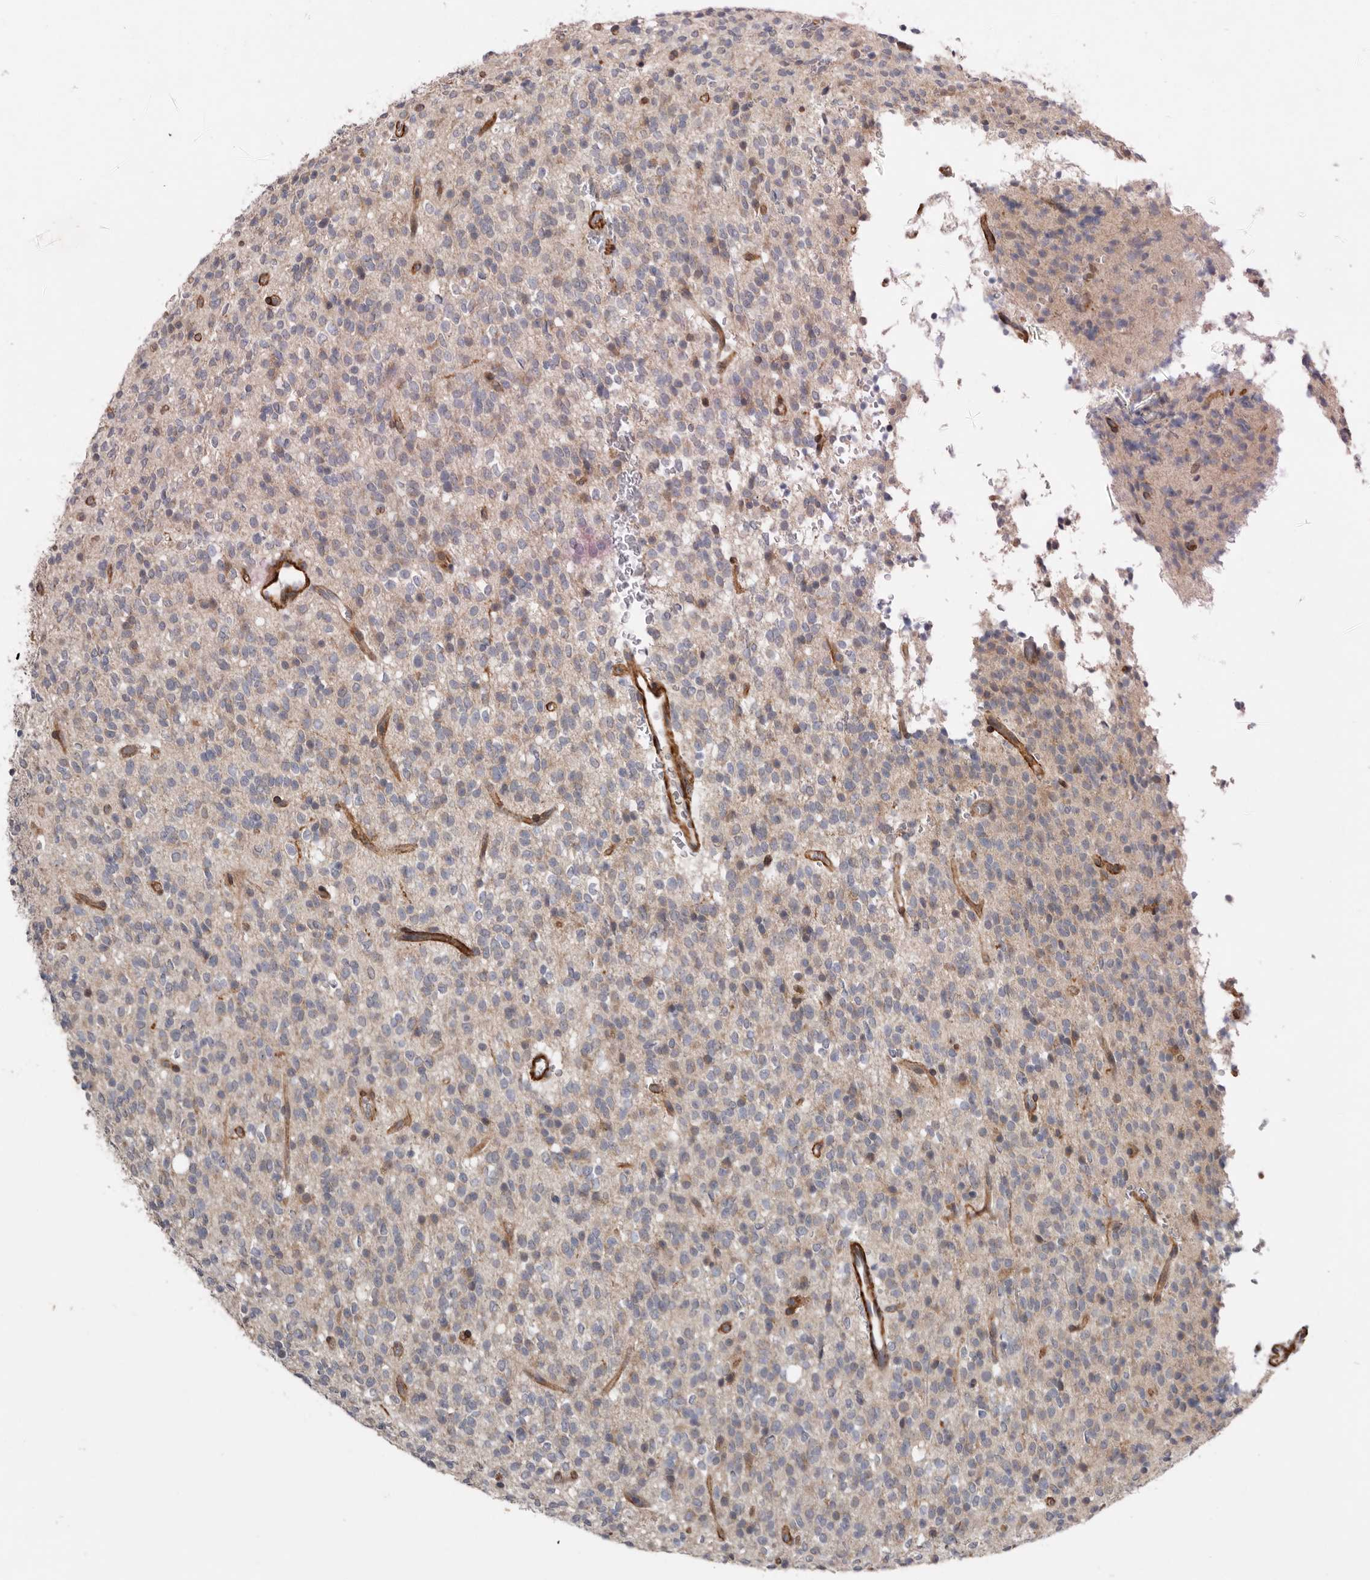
{"staining": {"intensity": "weak", "quantity": "25%-75%", "location": "cytoplasmic/membranous"}, "tissue": "glioma", "cell_type": "Tumor cells", "image_type": "cancer", "snomed": [{"axis": "morphology", "description": "Glioma, malignant, High grade"}, {"axis": "topography", "description": "Brain"}], "caption": "Protein staining displays weak cytoplasmic/membranous staining in approximately 25%-75% of tumor cells in glioma.", "gene": "RANBP17", "patient": {"sex": "male", "age": 34}}